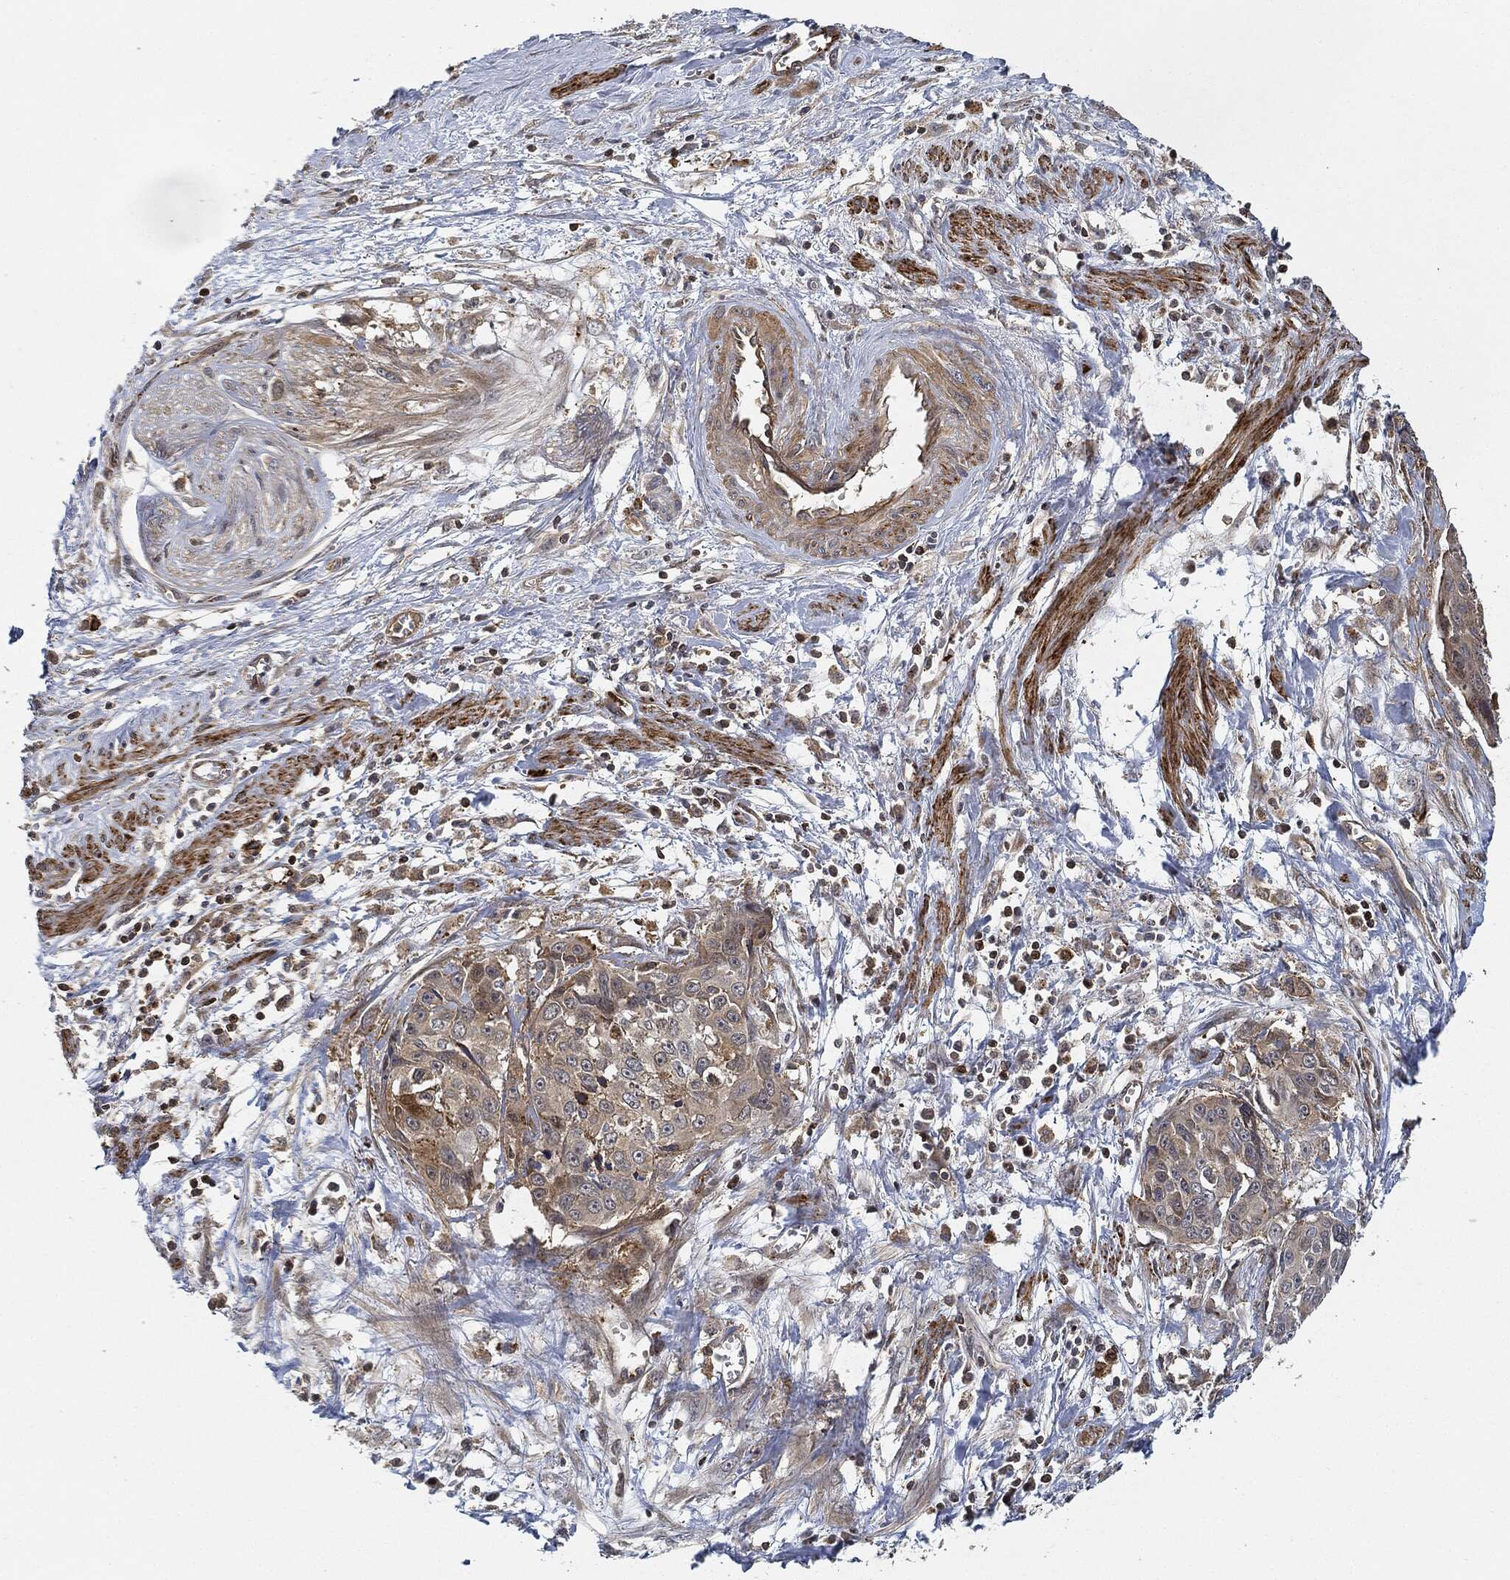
{"staining": {"intensity": "moderate", "quantity": "<25%", "location": "cytoplasmic/membranous"}, "tissue": "cervical cancer", "cell_type": "Tumor cells", "image_type": "cancer", "snomed": [{"axis": "morphology", "description": "Squamous cell carcinoma, NOS"}, {"axis": "topography", "description": "Cervix"}], "caption": "Protein staining by IHC exhibits moderate cytoplasmic/membranous positivity in approximately <25% of tumor cells in cervical squamous cell carcinoma.", "gene": "MAP3K3", "patient": {"sex": "female", "age": 58}}